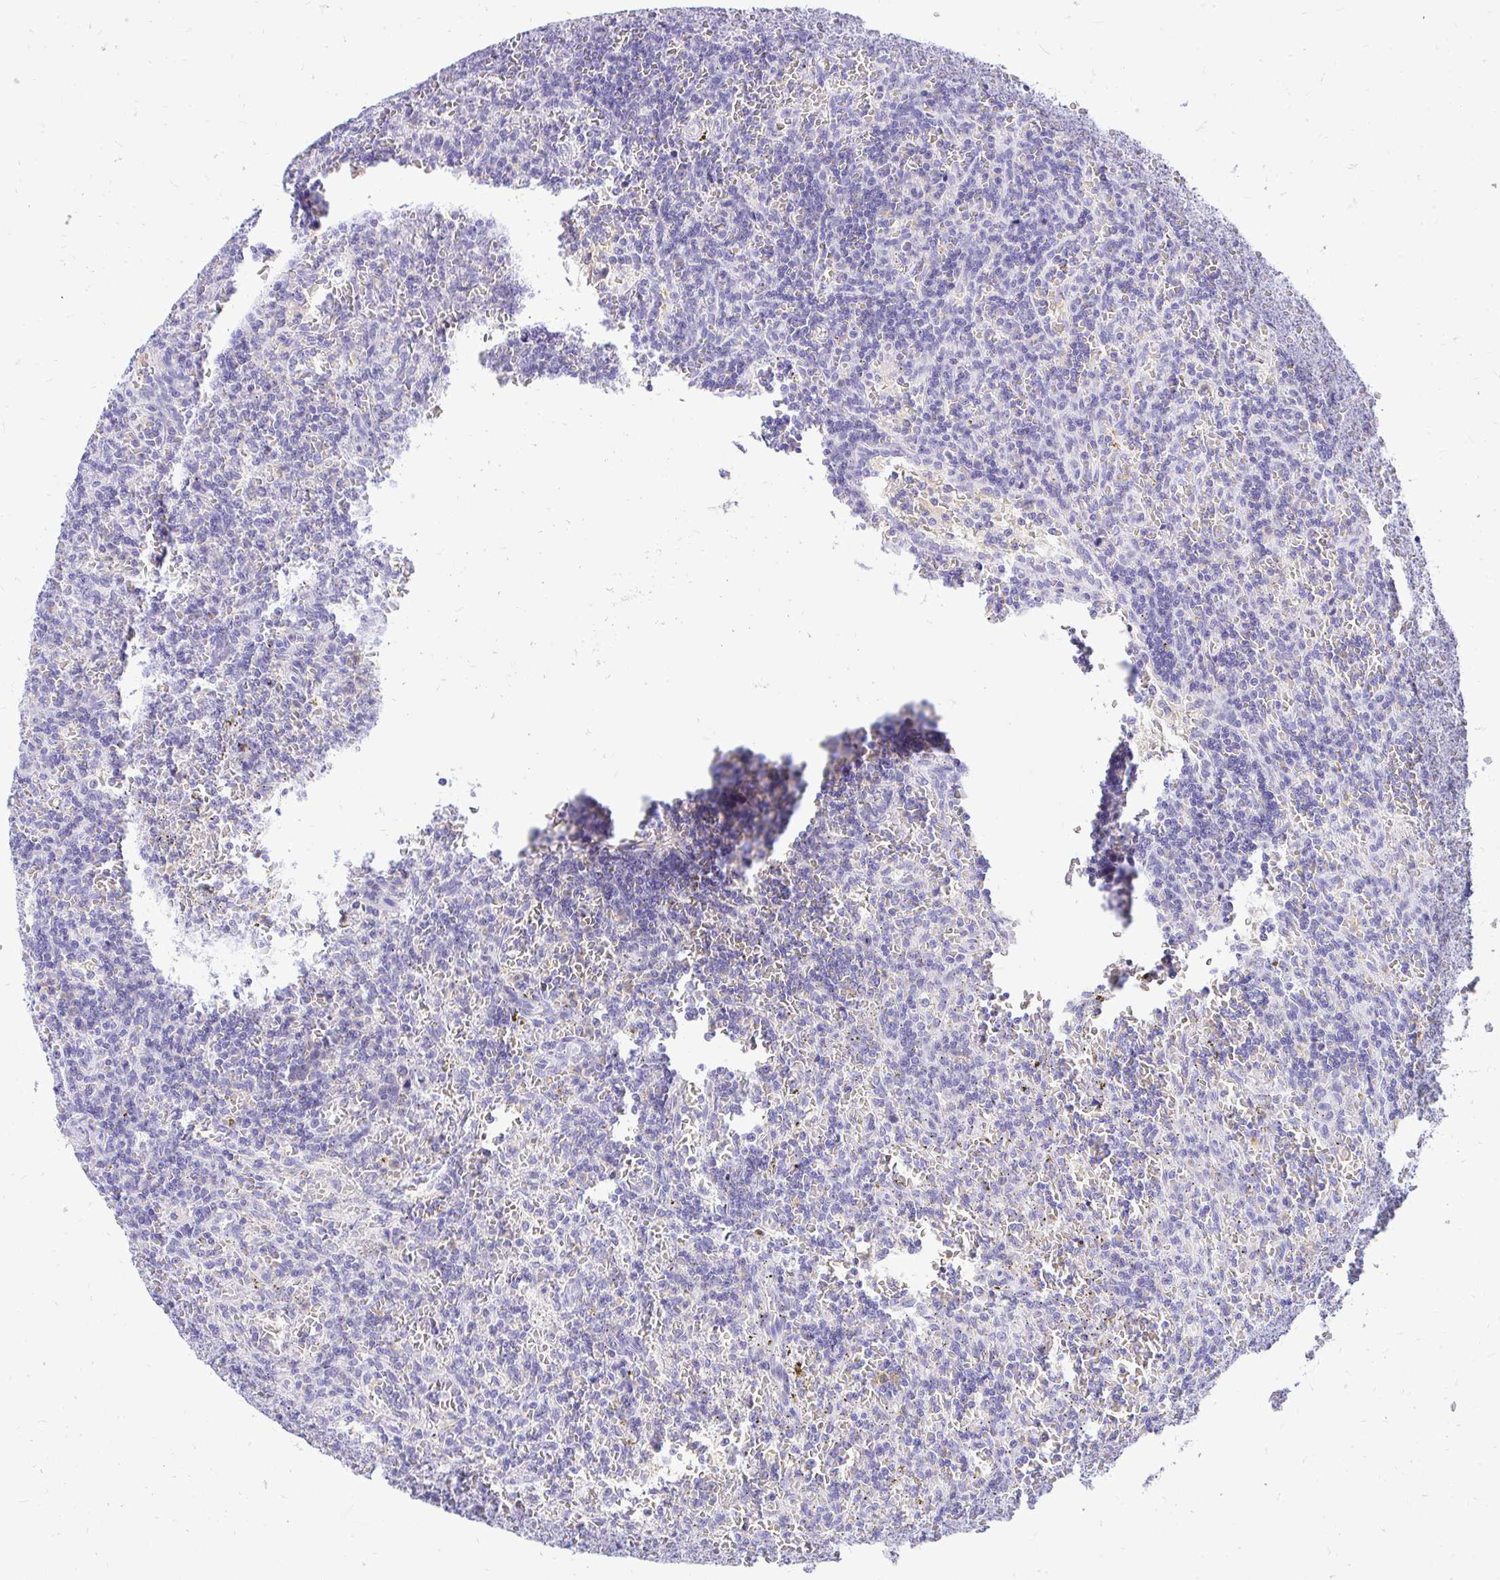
{"staining": {"intensity": "negative", "quantity": "none", "location": "none"}, "tissue": "lymphoma", "cell_type": "Tumor cells", "image_type": "cancer", "snomed": [{"axis": "morphology", "description": "Malignant lymphoma, non-Hodgkin's type, Low grade"}, {"axis": "topography", "description": "Spleen"}], "caption": "This is an immunohistochemistry histopathology image of human lymphoma. There is no staining in tumor cells.", "gene": "FATE1", "patient": {"sex": "male", "age": 73}}